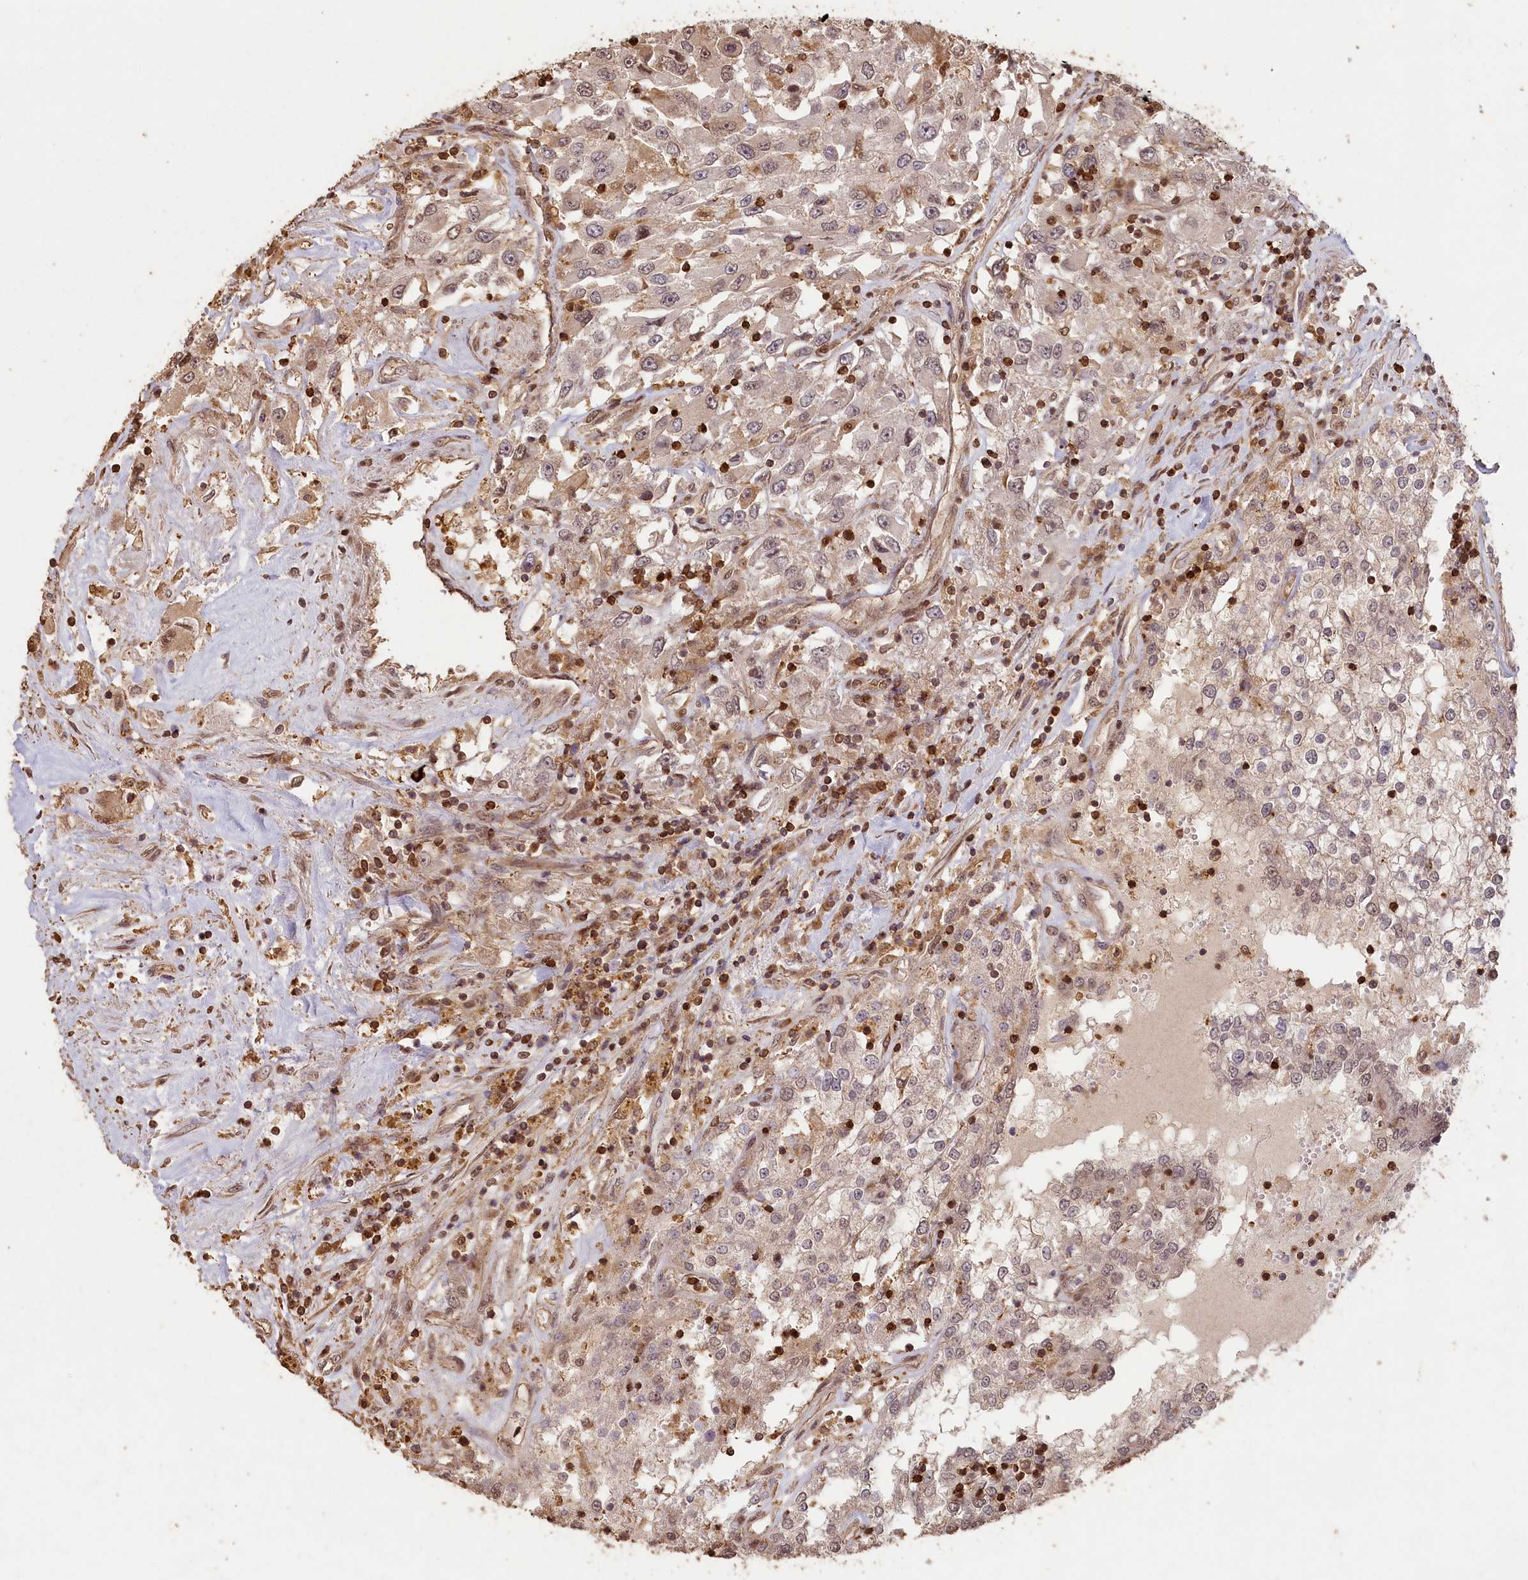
{"staining": {"intensity": "weak", "quantity": "<25%", "location": "cytoplasmic/membranous"}, "tissue": "renal cancer", "cell_type": "Tumor cells", "image_type": "cancer", "snomed": [{"axis": "morphology", "description": "Adenocarcinoma, NOS"}, {"axis": "topography", "description": "Kidney"}], "caption": "There is no significant positivity in tumor cells of adenocarcinoma (renal).", "gene": "MADD", "patient": {"sex": "female", "age": 52}}